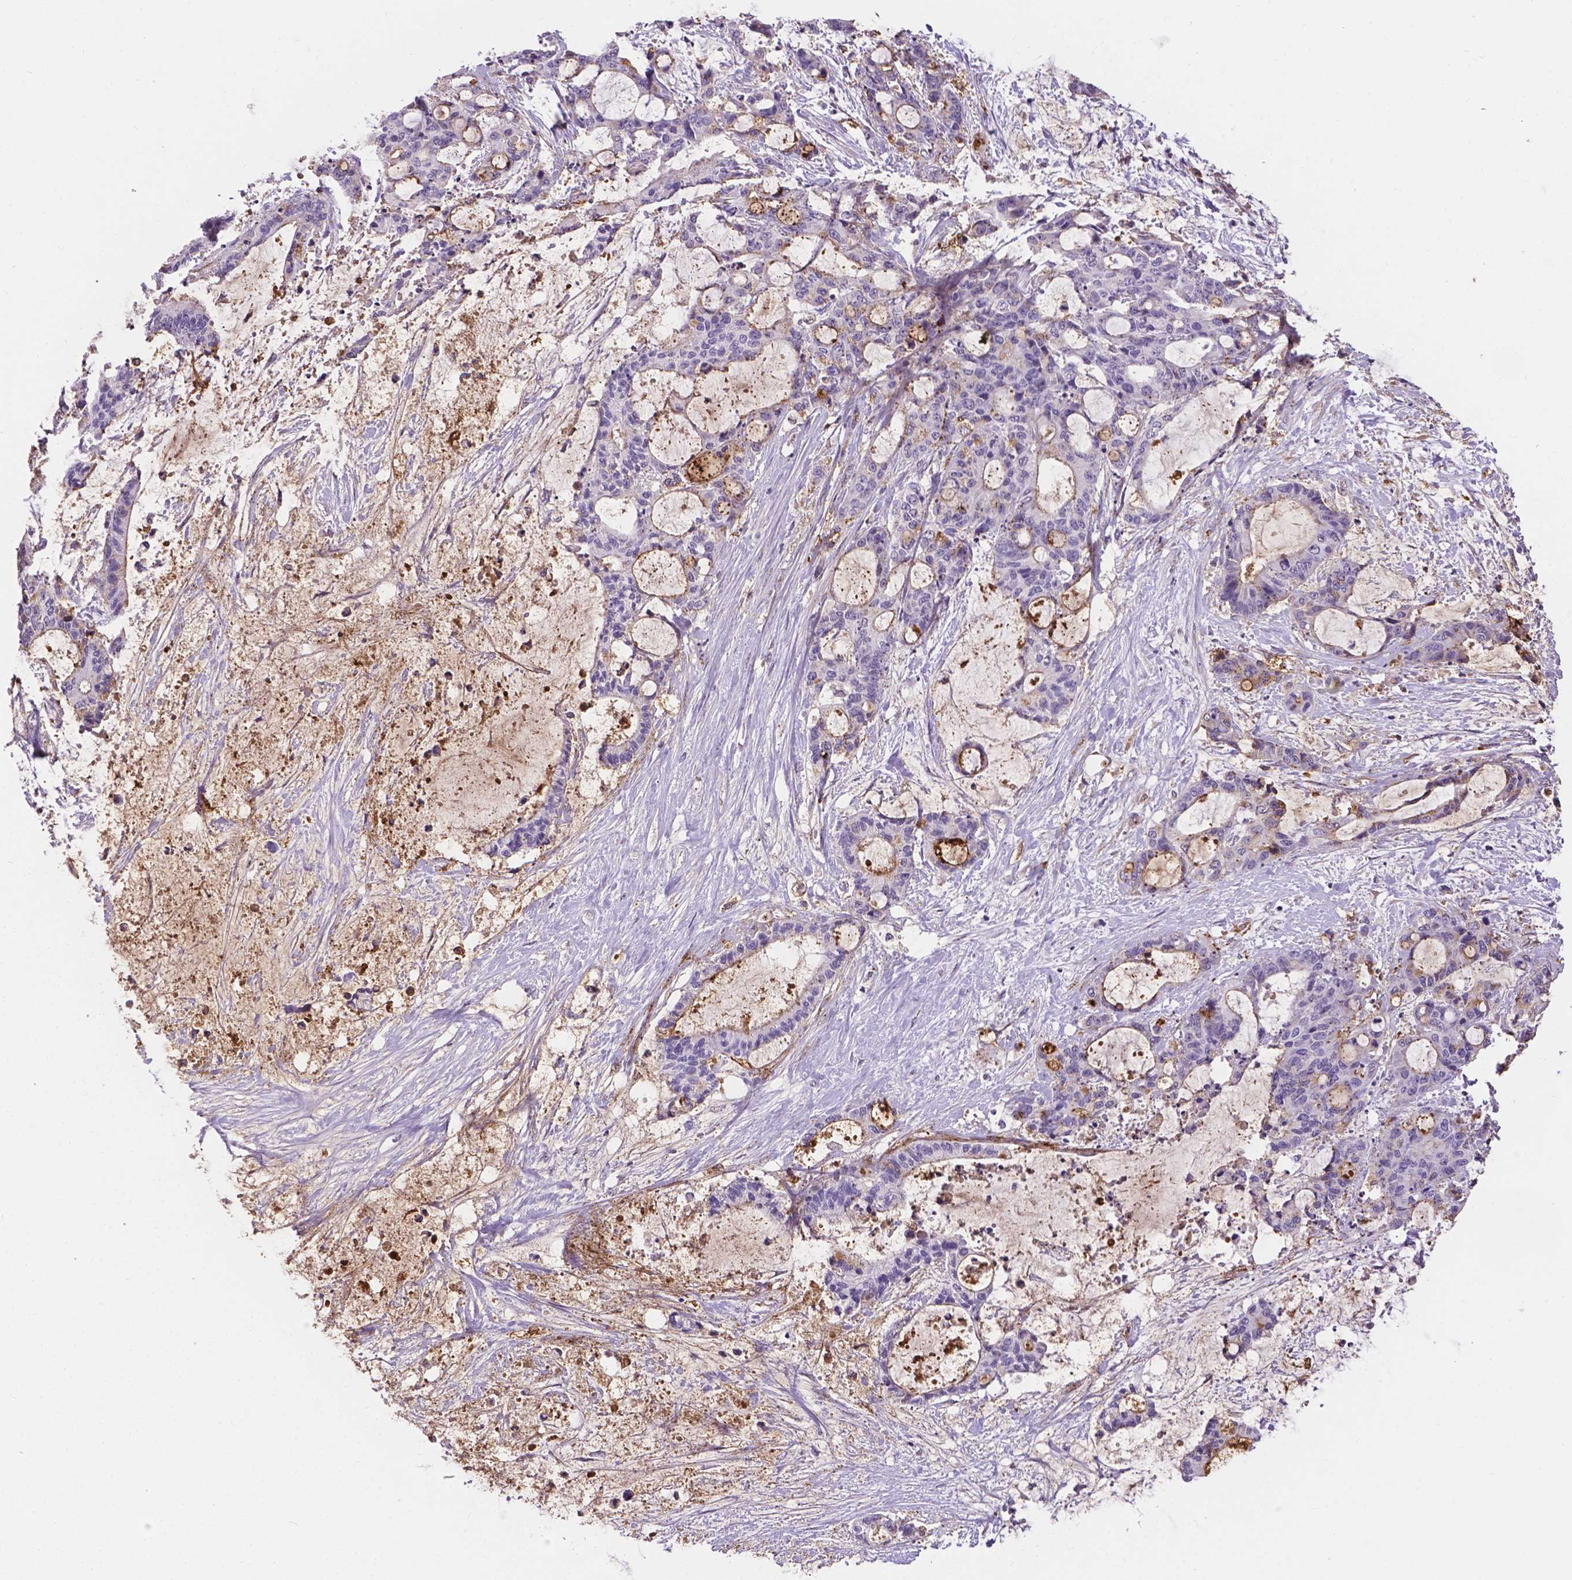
{"staining": {"intensity": "negative", "quantity": "none", "location": "none"}, "tissue": "liver cancer", "cell_type": "Tumor cells", "image_type": "cancer", "snomed": [{"axis": "morphology", "description": "Normal tissue, NOS"}, {"axis": "morphology", "description": "Cholangiocarcinoma"}, {"axis": "topography", "description": "Liver"}, {"axis": "topography", "description": "Peripheral nerve tissue"}], "caption": "Micrograph shows no protein positivity in tumor cells of cholangiocarcinoma (liver) tissue. (IHC, brightfield microscopy, high magnification).", "gene": "APOE", "patient": {"sex": "female", "age": 73}}